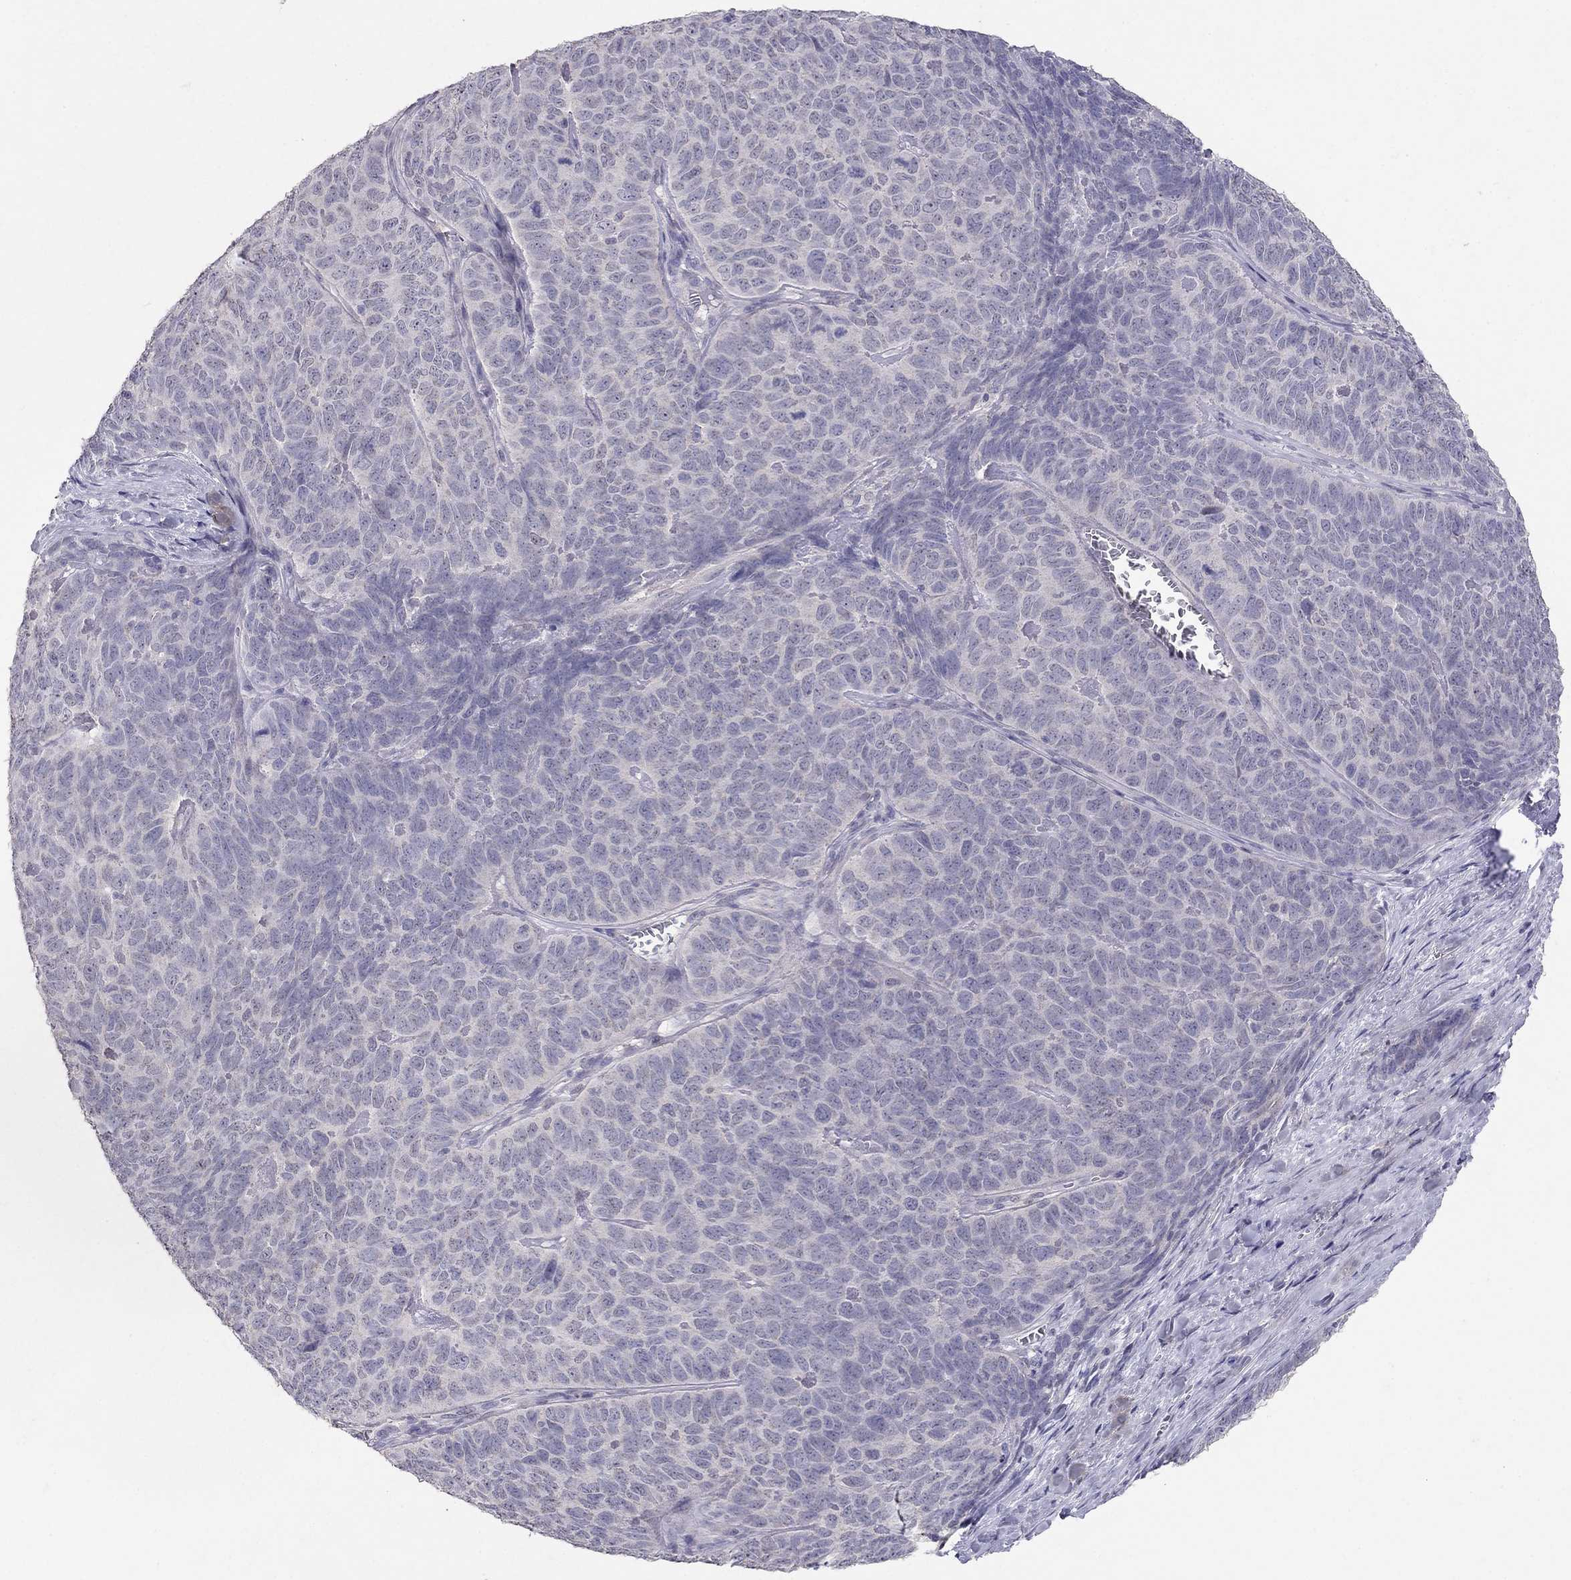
{"staining": {"intensity": "negative", "quantity": "none", "location": "none"}, "tissue": "skin cancer", "cell_type": "Tumor cells", "image_type": "cancer", "snomed": [{"axis": "morphology", "description": "Squamous cell carcinoma, NOS"}, {"axis": "topography", "description": "Skin"}, {"axis": "topography", "description": "Anal"}], "caption": "The micrograph exhibits no significant staining in tumor cells of skin cancer.", "gene": "FST", "patient": {"sex": "female", "age": 51}}